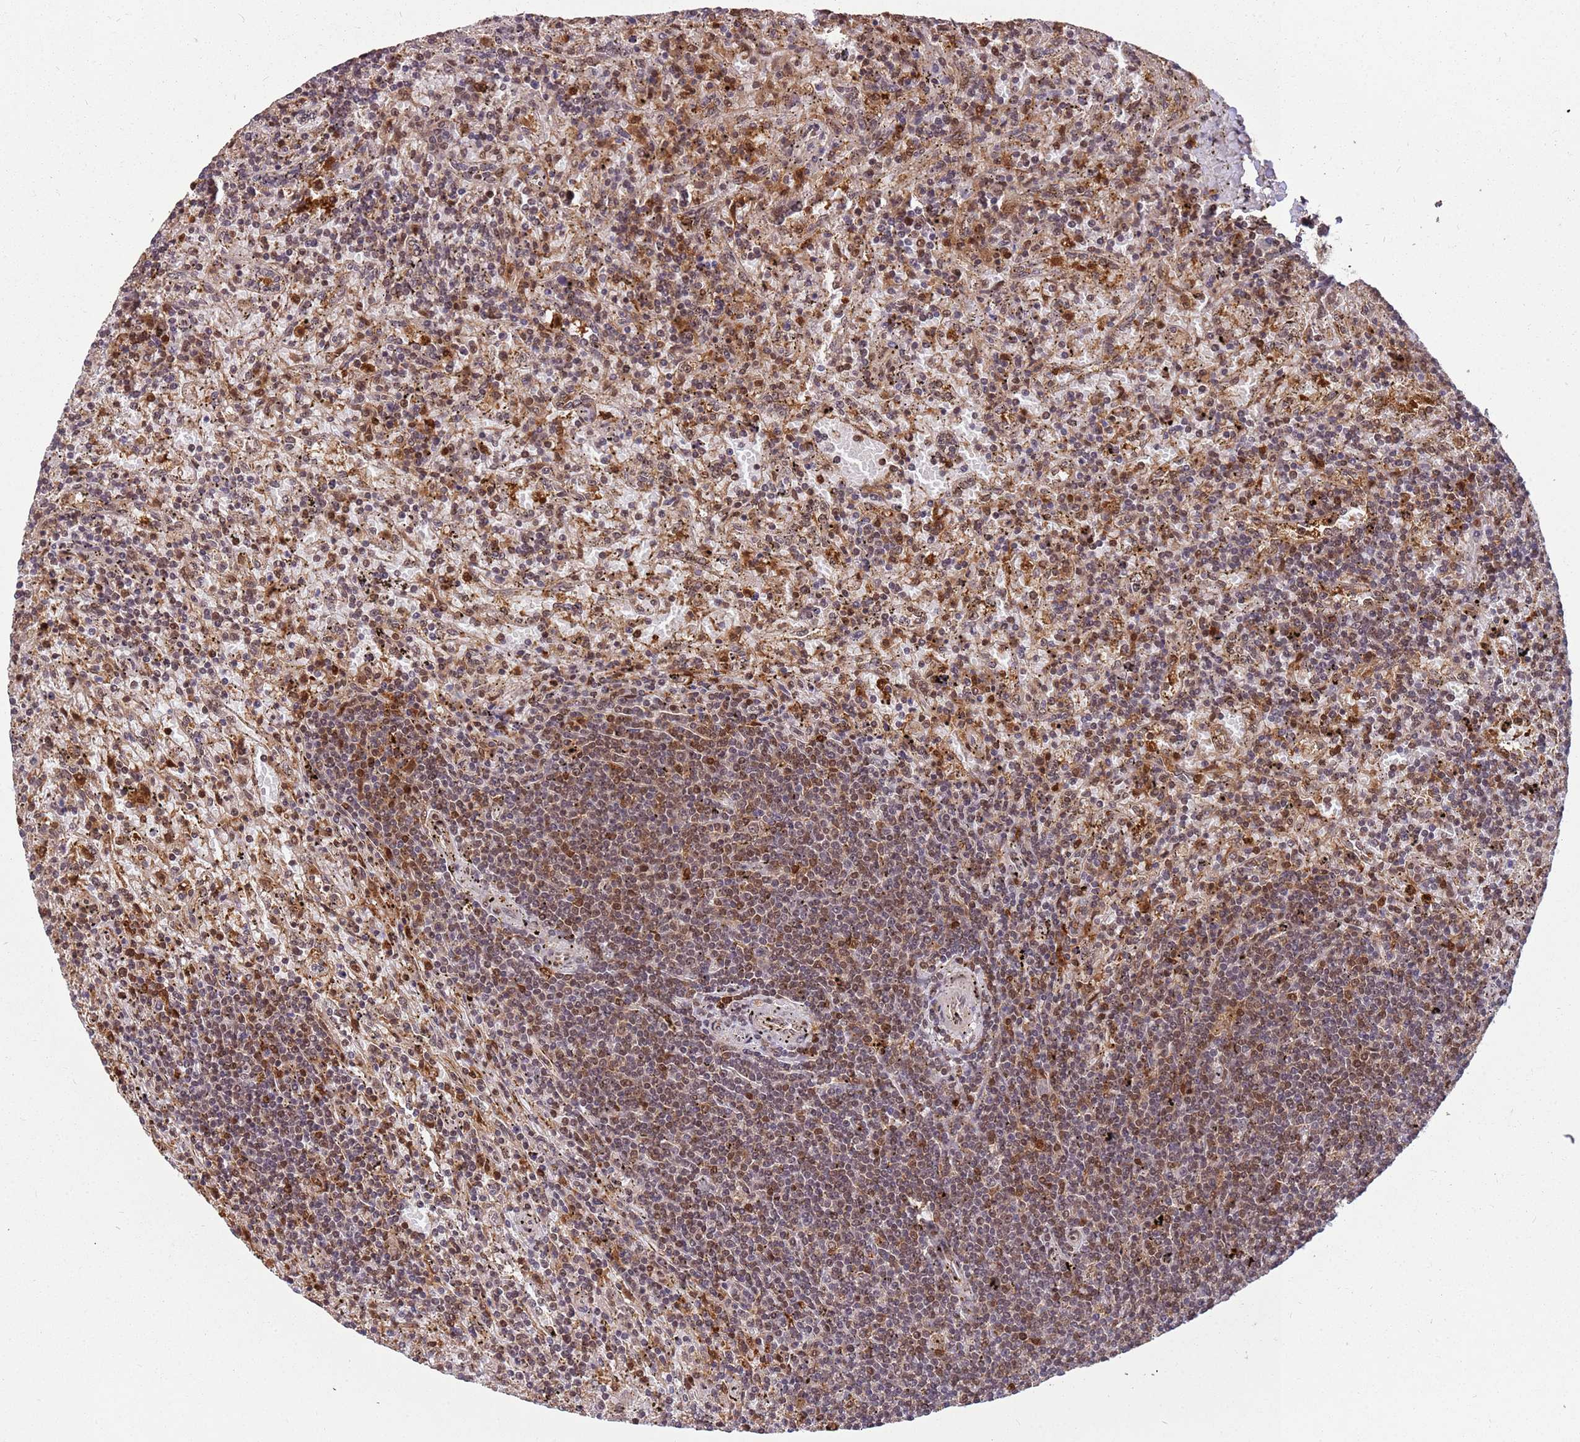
{"staining": {"intensity": "moderate", "quantity": "25%-75%", "location": "nuclear"}, "tissue": "lymphoma", "cell_type": "Tumor cells", "image_type": "cancer", "snomed": [{"axis": "morphology", "description": "Malignant lymphoma, non-Hodgkin's type, Low grade"}, {"axis": "topography", "description": "Spleen"}], "caption": "Tumor cells exhibit moderate nuclear staining in approximately 25%-75% of cells in lymphoma. The staining is performed using DAB (3,3'-diaminobenzidine) brown chromogen to label protein expression. The nuclei are counter-stained blue using hematoxylin.", "gene": "GBP2", "patient": {"sex": "male", "age": 76}}